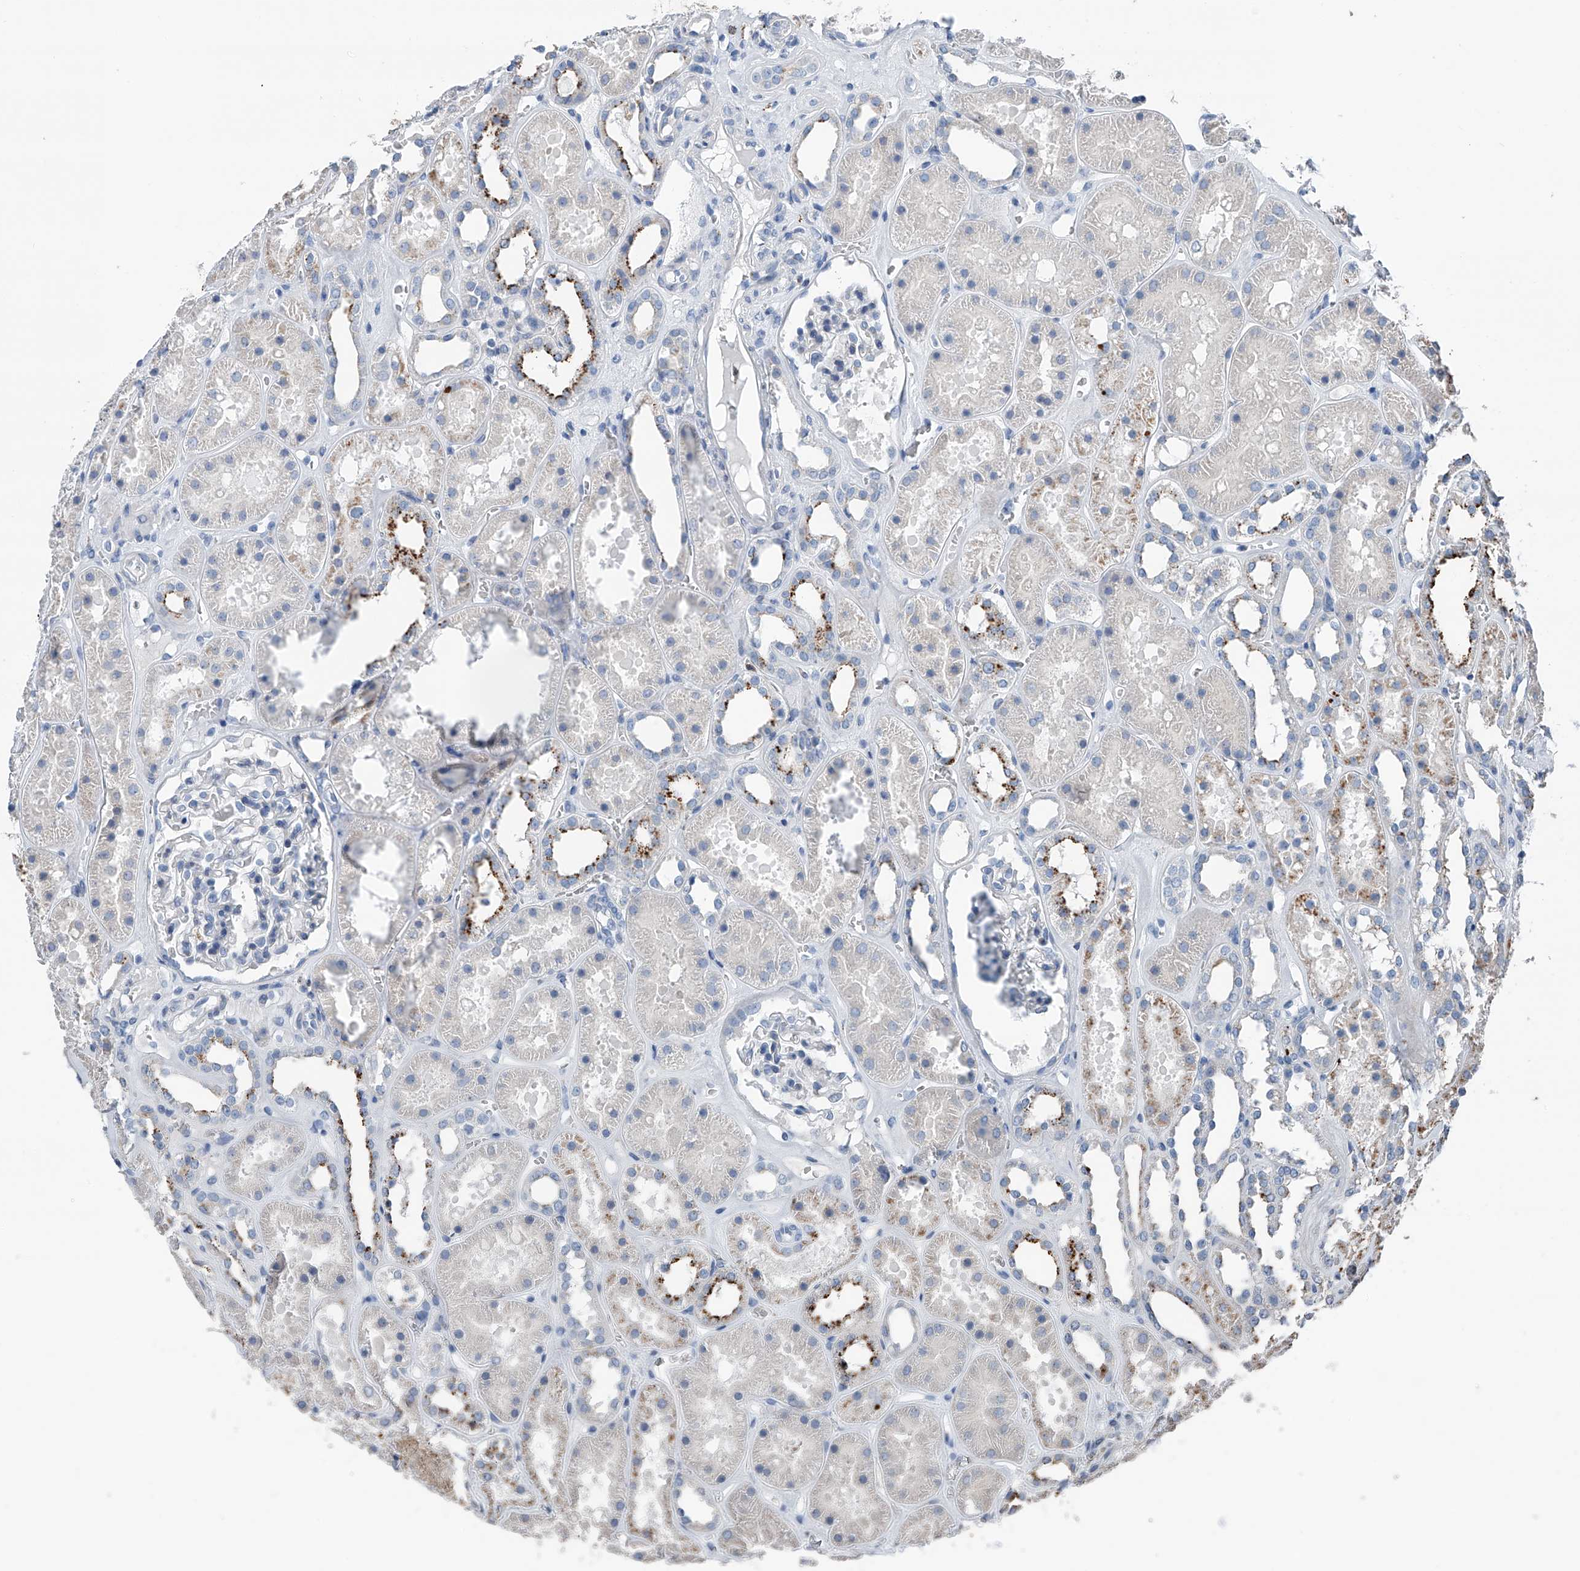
{"staining": {"intensity": "negative", "quantity": "none", "location": "none"}, "tissue": "kidney", "cell_type": "Cells in glomeruli", "image_type": "normal", "snomed": [{"axis": "morphology", "description": "Normal tissue, NOS"}, {"axis": "topography", "description": "Kidney"}], "caption": "An immunohistochemistry histopathology image of normal kidney is shown. There is no staining in cells in glomeruli of kidney. (IHC, brightfield microscopy, high magnification).", "gene": "ZNF772", "patient": {"sex": "female", "age": 41}}